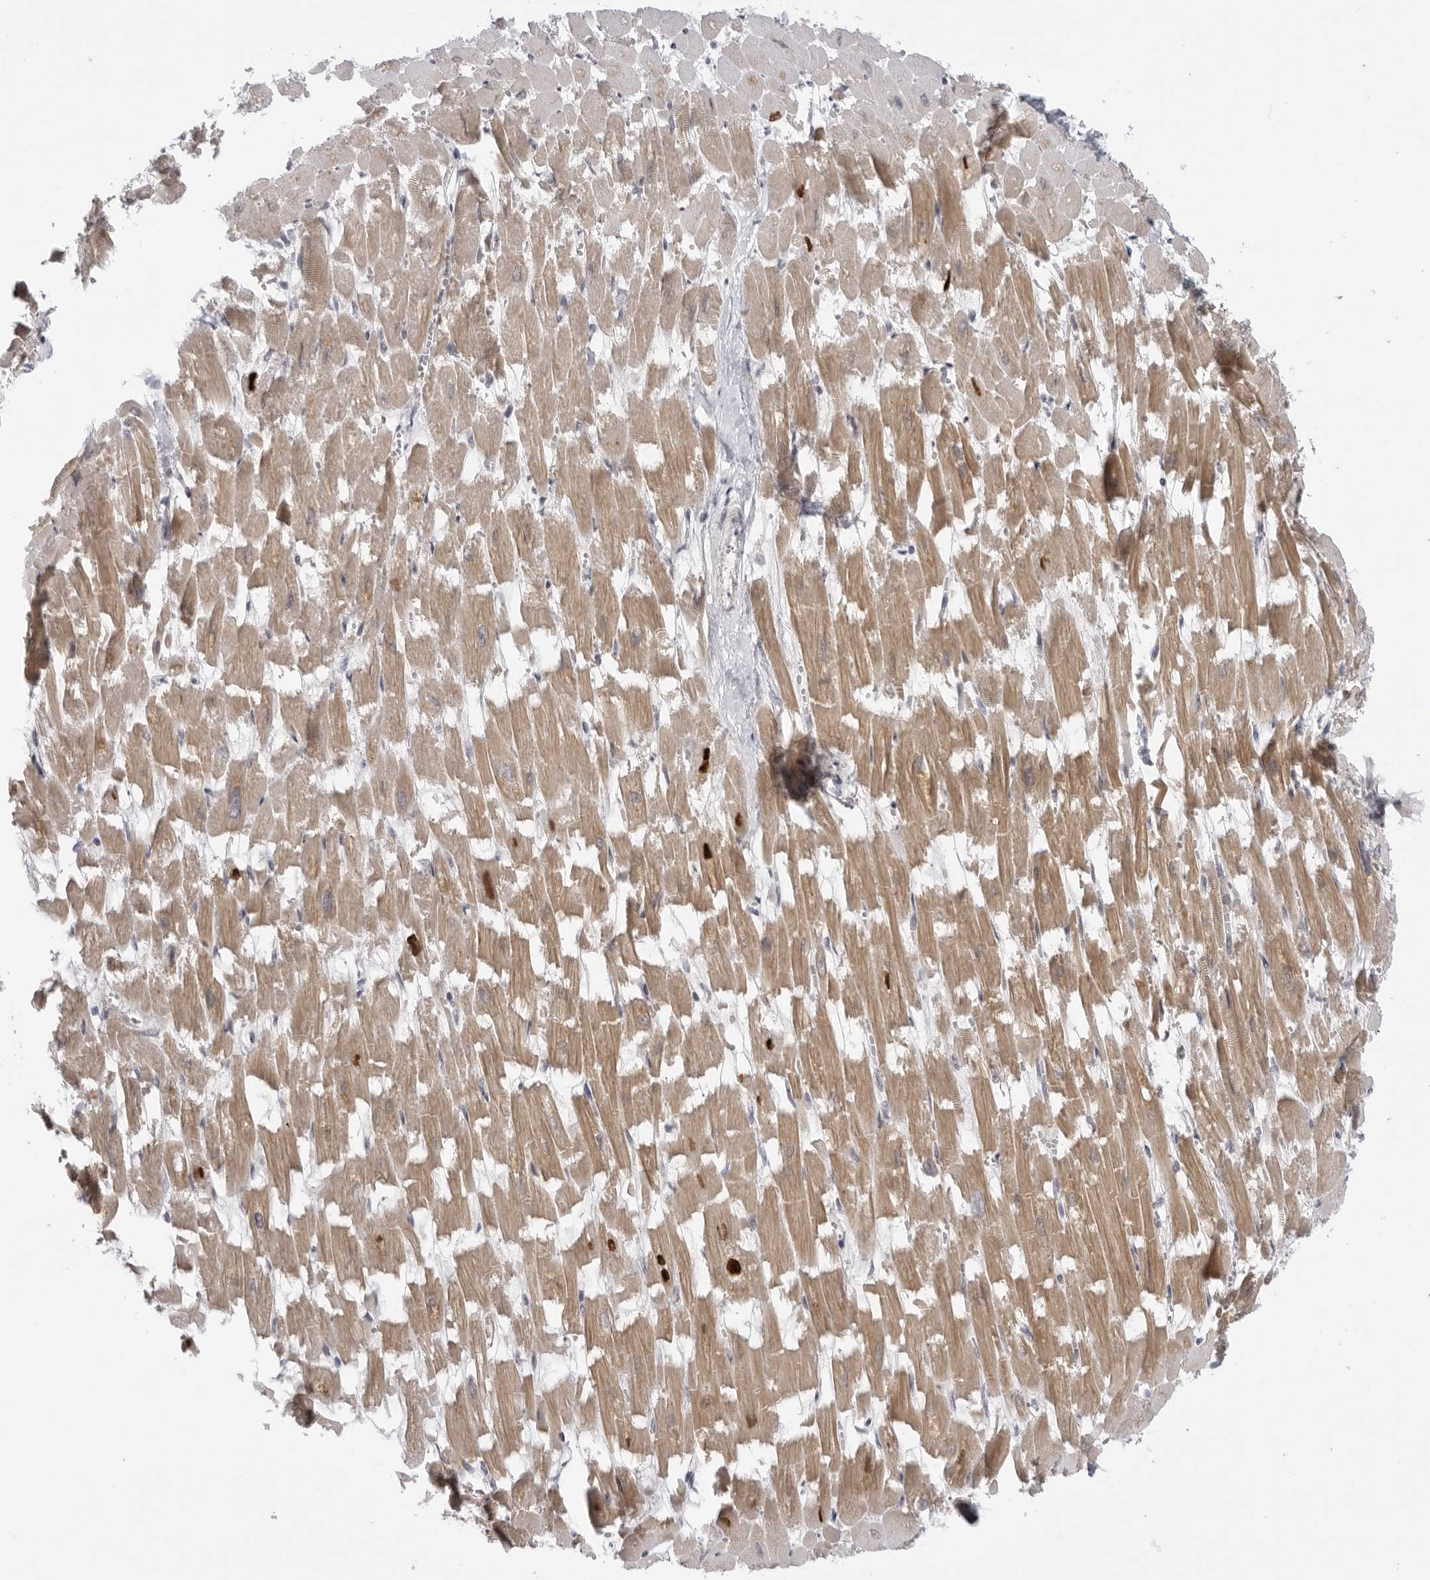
{"staining": {"intensity": "moderate", "quantity": ">75%", "location": "cytoplasmic/membranous"}, "tissue": "heart muscle", "cell_type": "Cardiomyocytes", "image_type": "normal", "snomed": [{"axis": "morphology", "description": "Normal tissue, NOS"}, {"axis": "topography", "description": "Heart"}], "caption": "A high-resolution histopathology image shows immunohistochemistry staining of normal heart muscle, which exhibits moderate cytoplasmic/membranous staining in about >75% of cardiomyocytes.", "gene": "ALPK2", "patient": {"sex": "male", "age": 54}}